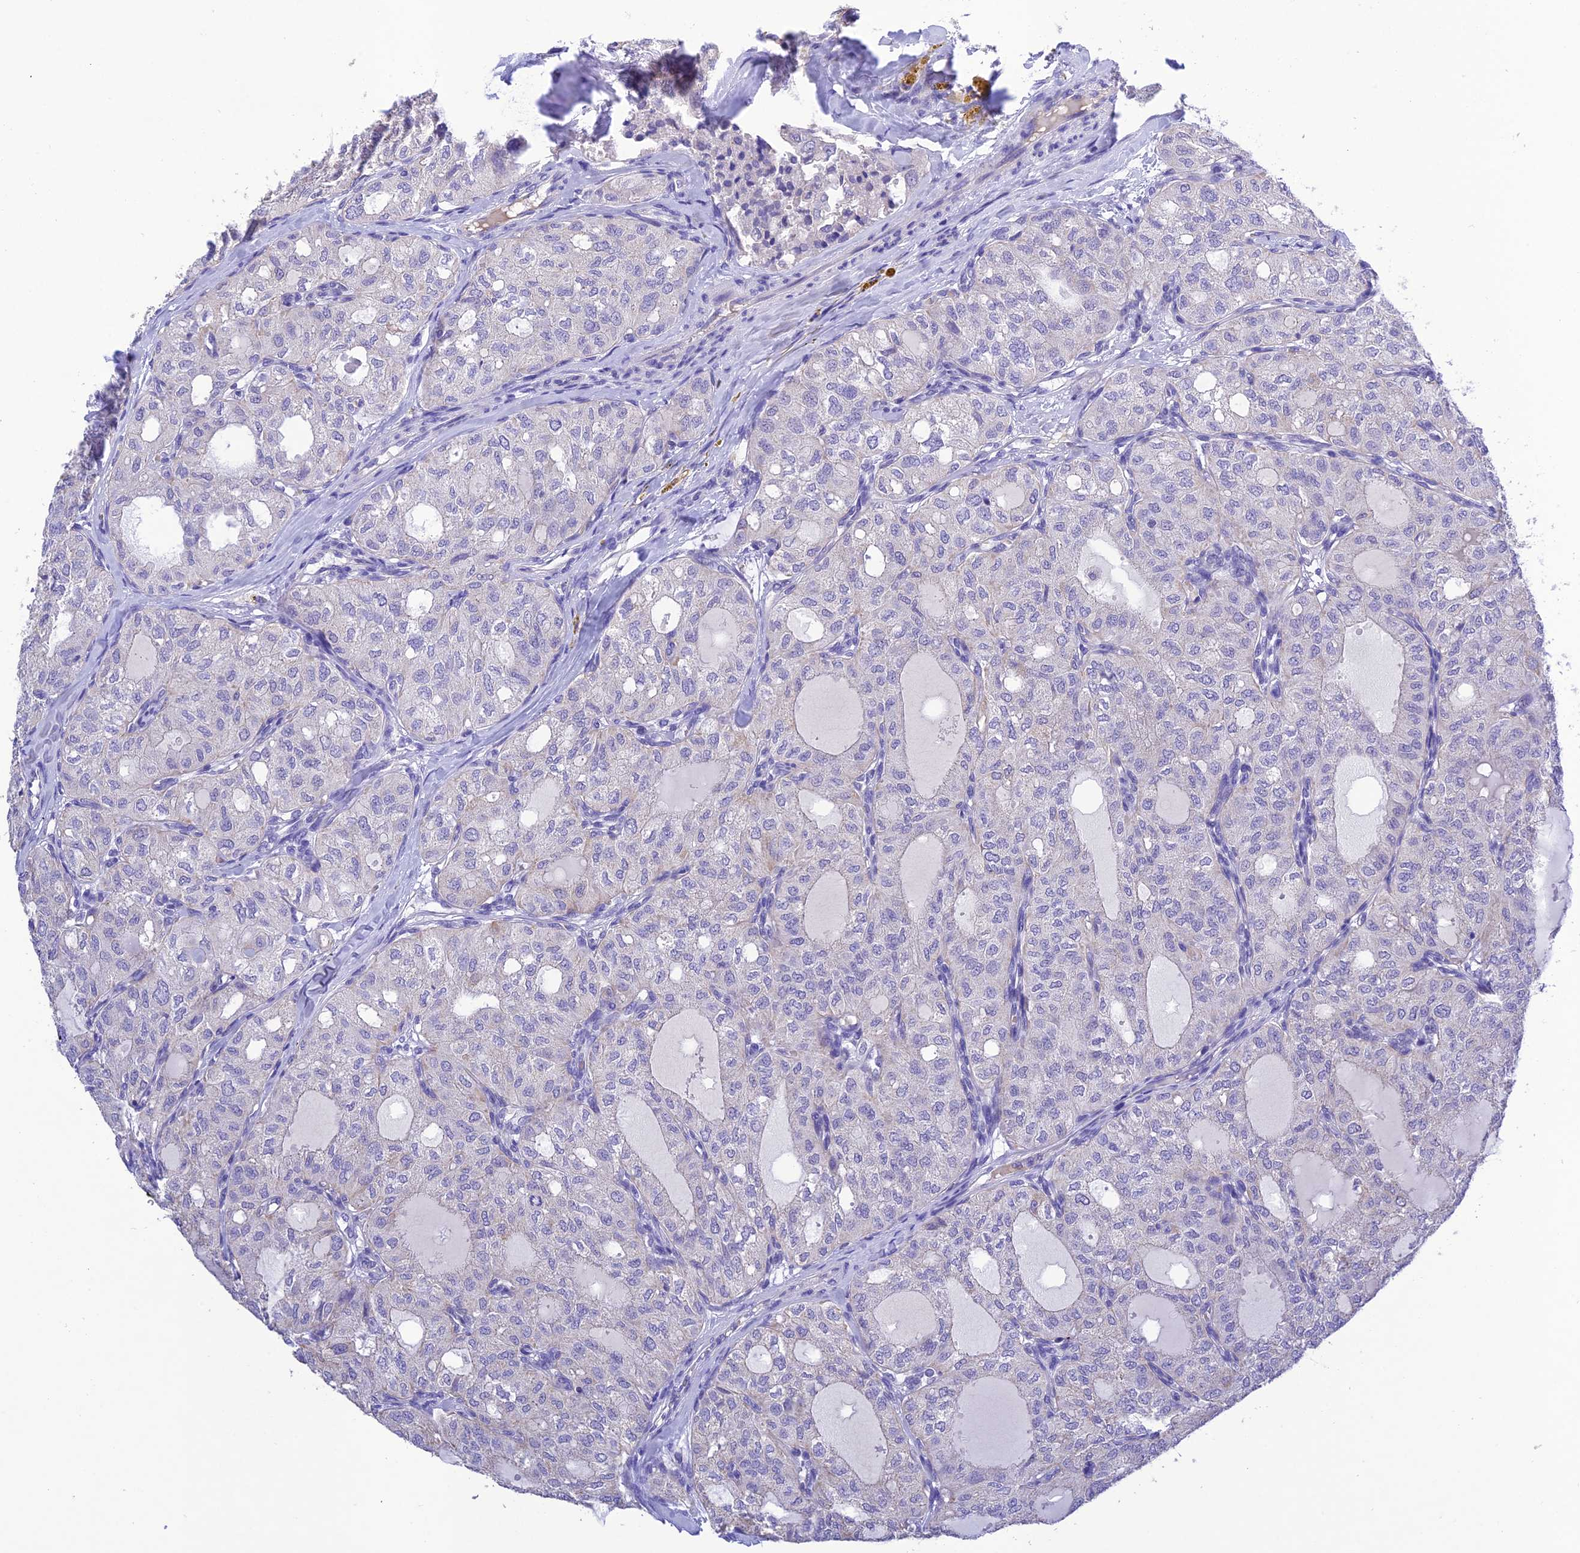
{"staining": {"intensity": "negative", "quantity": "none", "location": "none"}, "tissue": "thyroid cancer", "cell_type": "Tumor cells", "image_type": "cancer", "snomed": [{"axis": "morphology", "description": "Follicular adenoma carcinoma, NOS"}, {"axis": "topography", "description": "Thyroid gland"}], "caption": "An image of human thyroid cancer is negative for staining in tumor cells.", "gene": "MS4A5", "patient": {"sex": "male", "age": 75}}